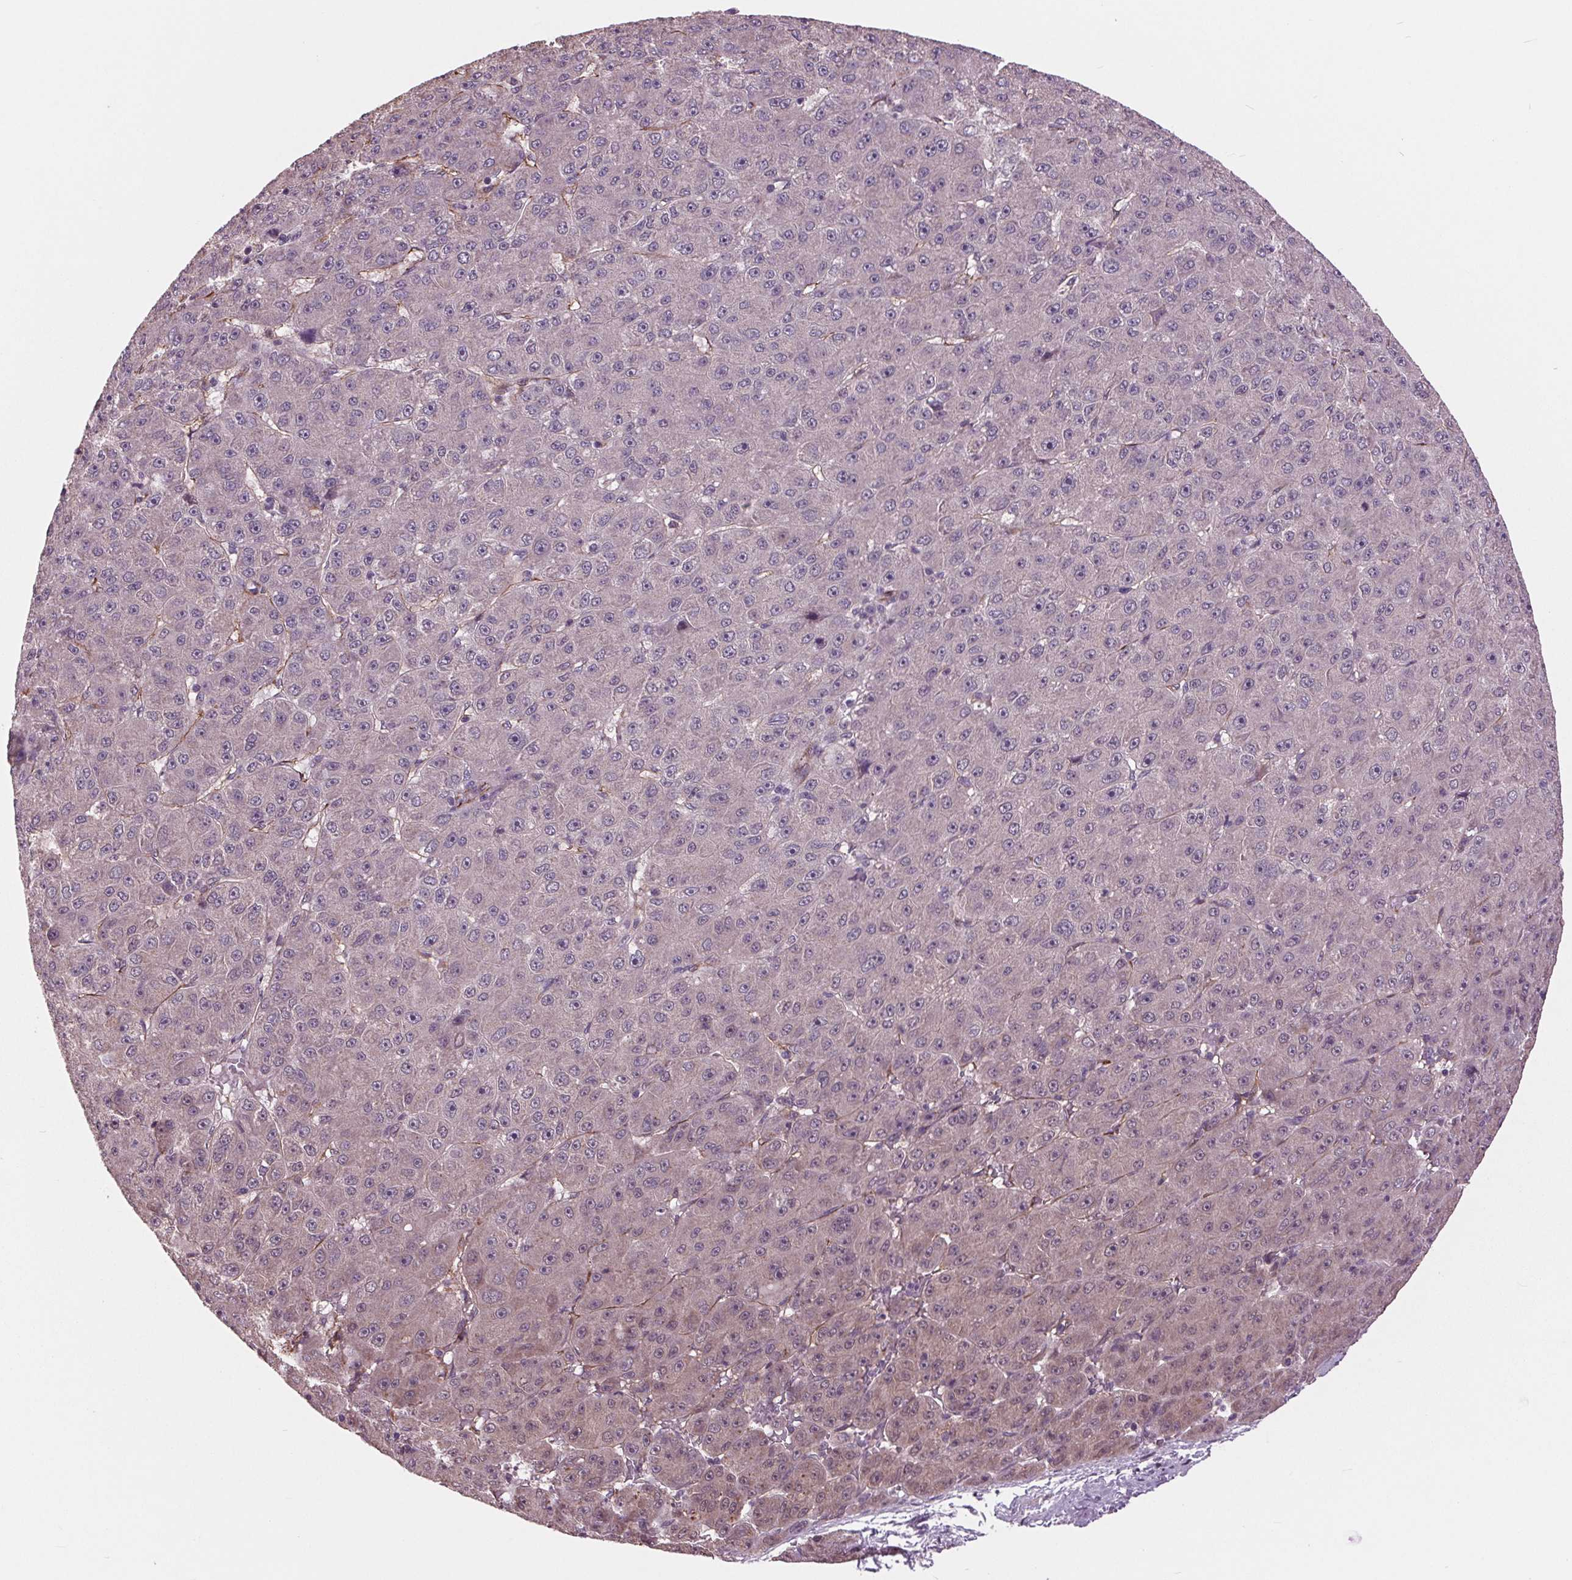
{"staining": {"intensity": "negative", "quantity": "none", "location": "none"}, "tissue": "liver cancer", "cell_type": "Tumor cells", "image_type": "cancer", "snomed": [{"axis": "morphology", "description": "Carcinoma, Hepatocellular, NOS"}, {"axis": "topography", "description": "Liver"}], "caption": "Immunohistochemical staining of human liver cancer (hepatocellular carcinoma) demonstrates no significant positivity in tumor cells. Brightfield microscopy of immunohistochemistry (IHC) stained with DAB (brown) and hematoxylin (blue), captured at high magnification.", "gene": "MAPK8", "patient": {"sex": "male", "age": 67}}